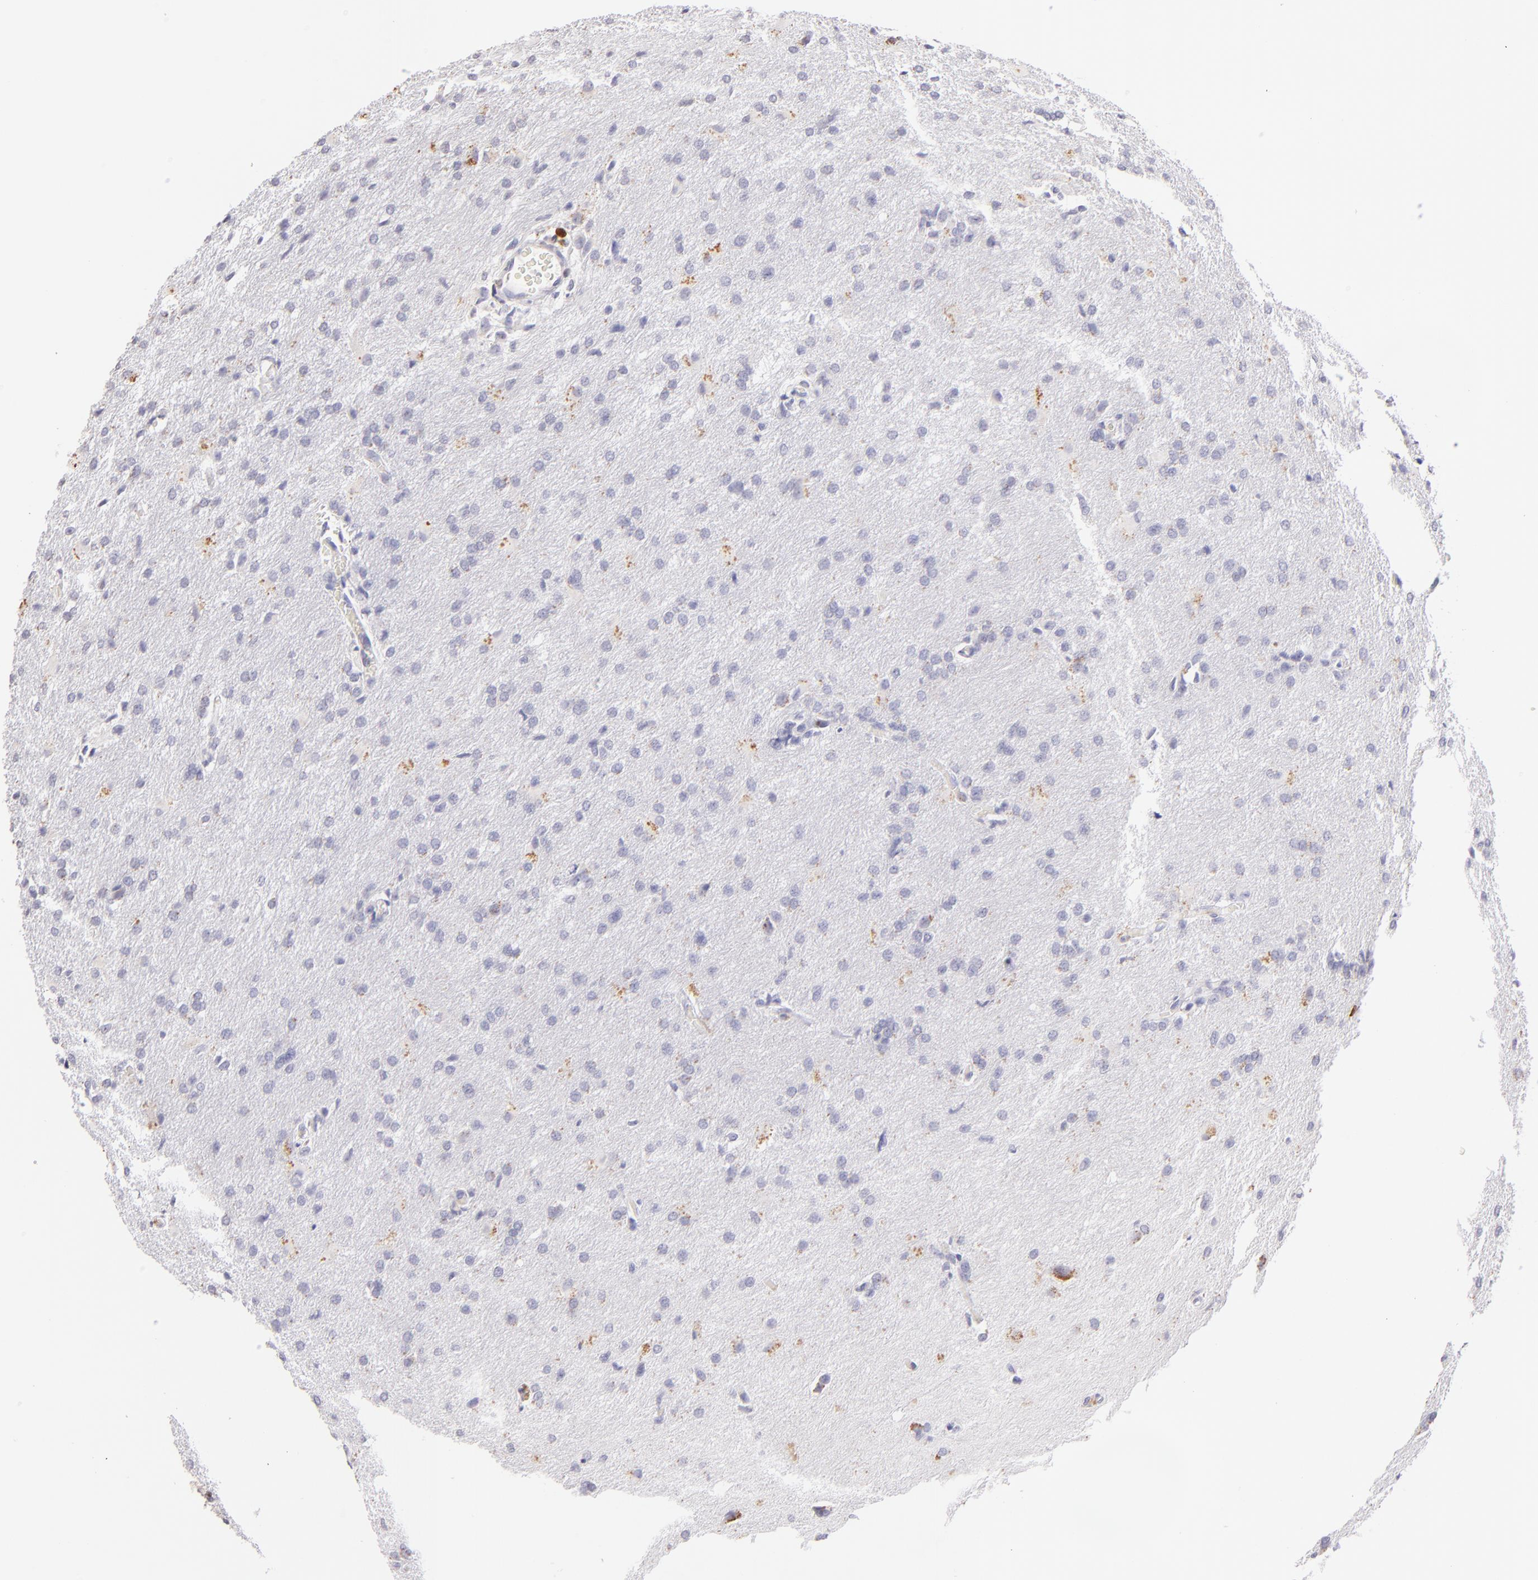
{"staining": {"intensity": "moderate", "quantity": "25%-75%", "location": "cytoplasmic/membranous"}, "tissue": "glioma", "cell_type": "Tumor cells", "image_type": "cancer", "snomed": [{"axis": "morphology", "description": "Glioma, malignant, High grade"}, {"axis": "topography", "description": "Brain"}], "caption": "Immunohistochemical staining of human glioma displays moderate cytoplasmic/membranous protein expression in about 25%-75% of tumor cells.", "gene": "ZAP70", "patient": {"sex": "male", "age": 68}}